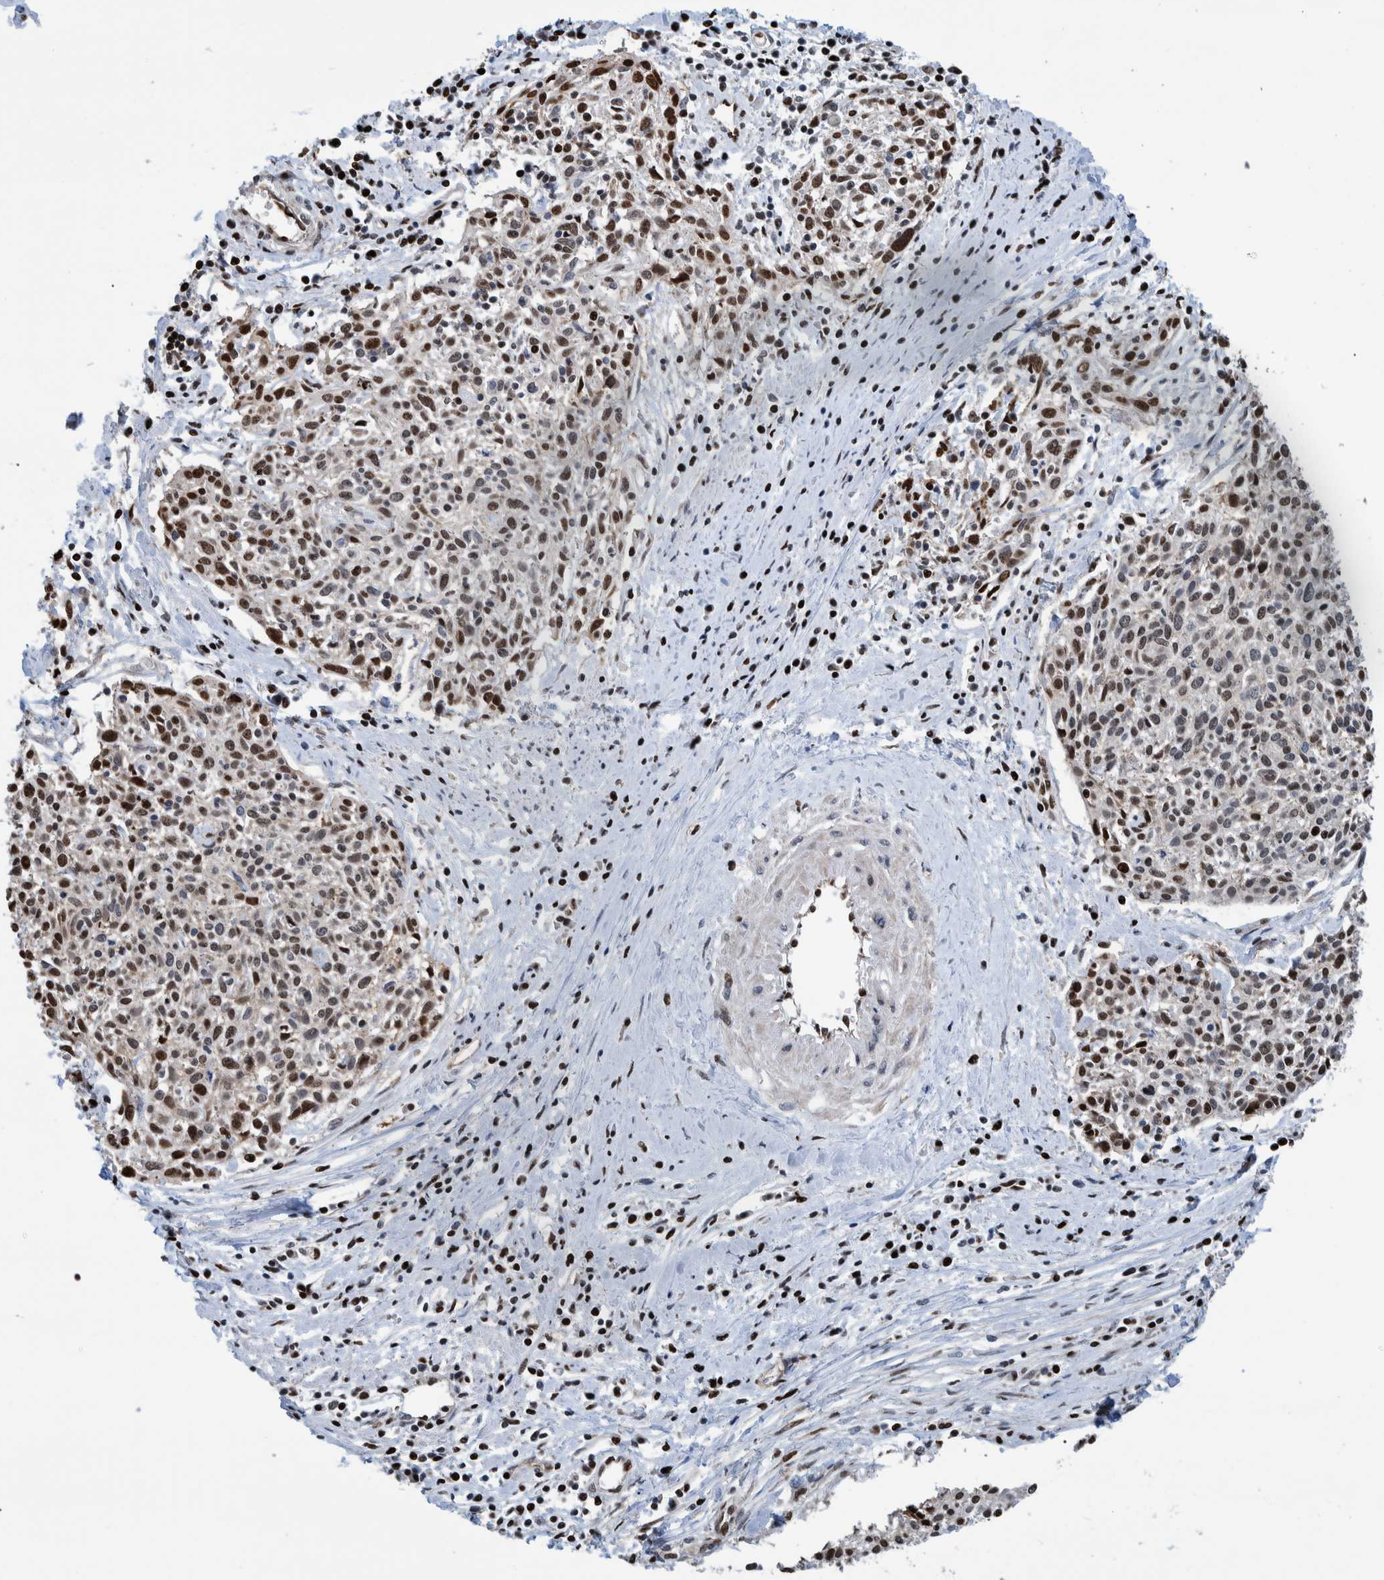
{"staining": {"intensity": "strong", "quantity": "25%-75%", "location": "nuclear"}, "tissue": "cervical cancer", "cell_type": "Tumor cells", "image_type": "cancer", "snomed": [{"axis": "morphology", "description": "Squamous cell carcinoma, NOS"}, {"axis": "topography", "description": "Cervix"}], "caption": "The histopathology image exhibits immunohistochemical staining of cervical cancer (squamous cell carcinoma). There is strong nuclear expression is appreciated in approximately 25%-75% of tumor cells.", "gene": "HEATR9", "patient": {"sex": "female", "age": 51}}